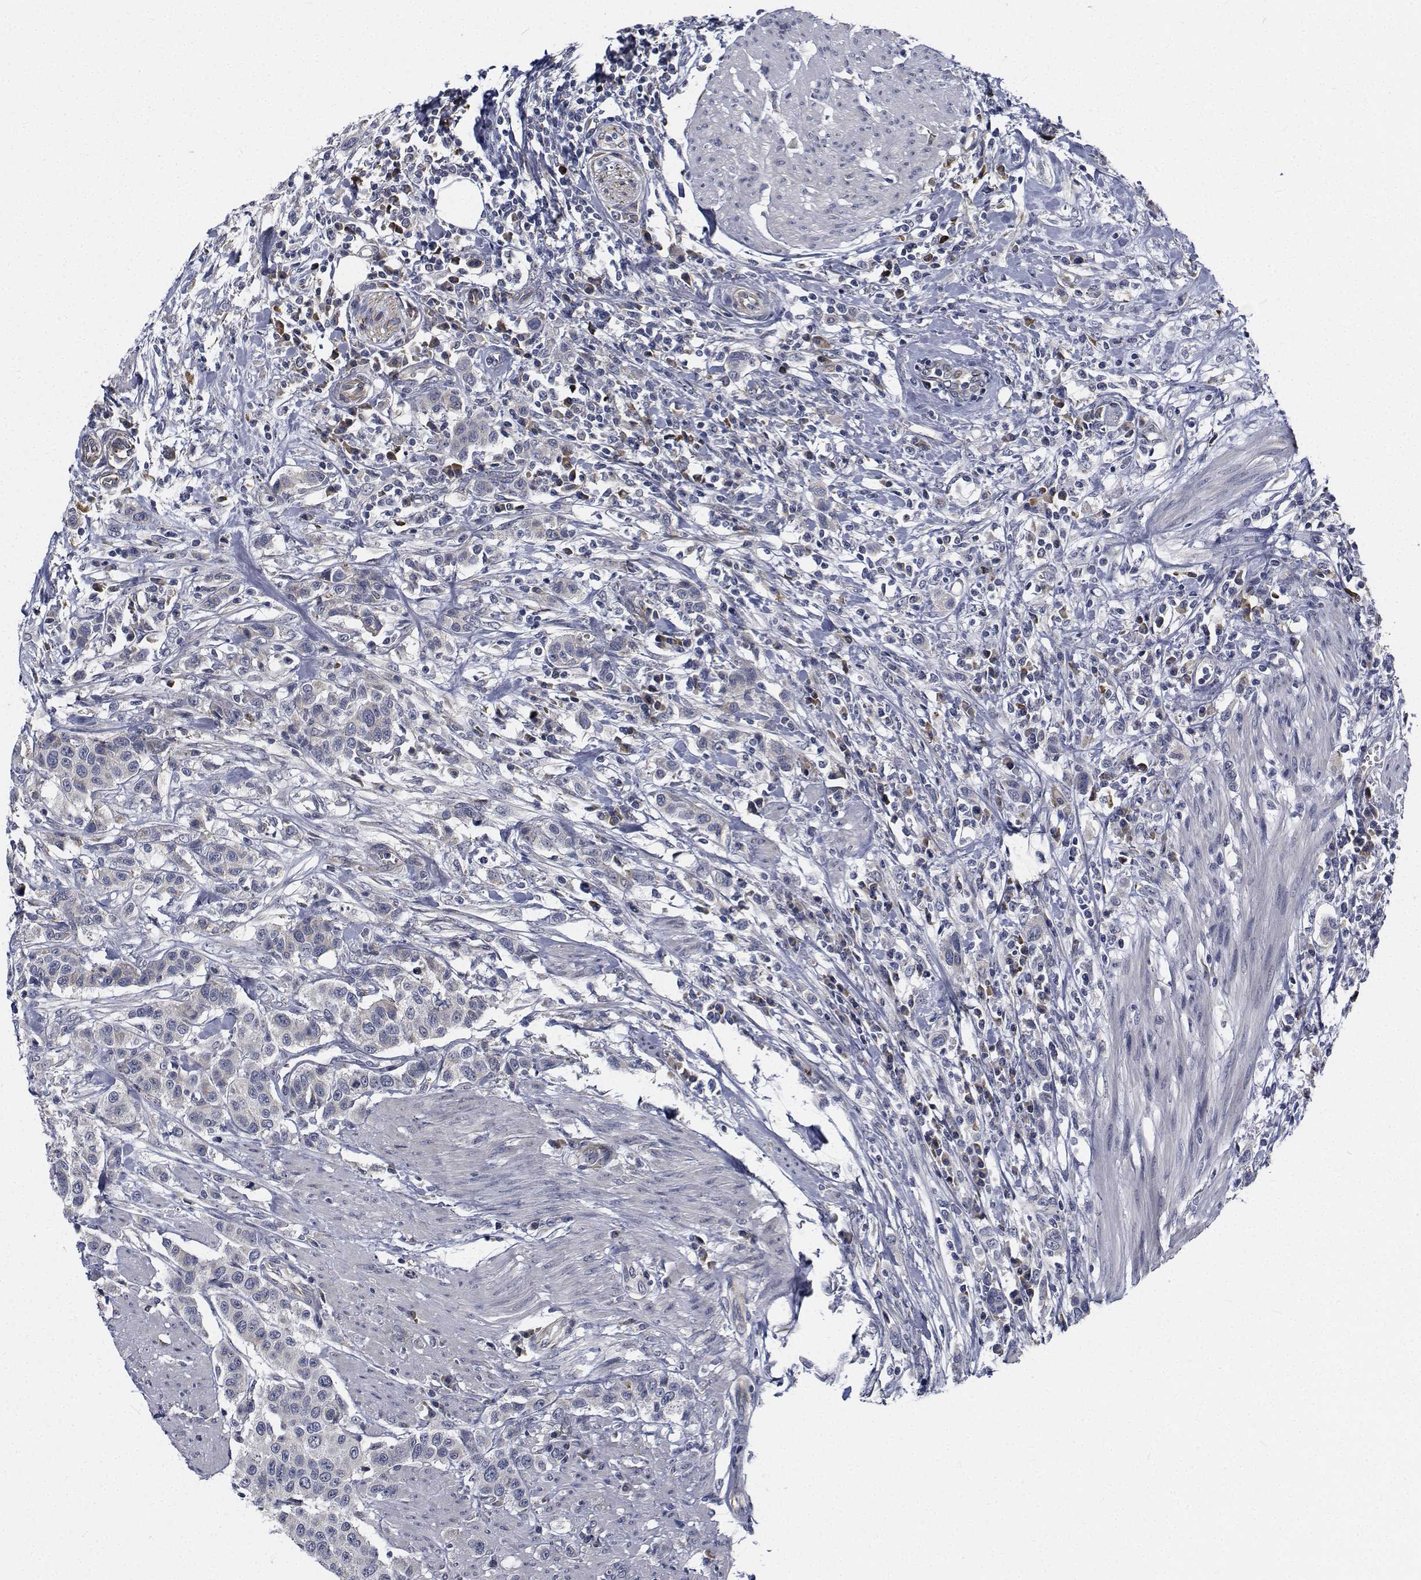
{"staining": {"intensity": "negative", "quantity": "none", "location": "none"}, "tissue": "urothelial cancer", "cell_type": "Tumor cells", "image_type": "cancer", "snomed": [{"axis": "morphology", "description": "Urothelial carcinoma, High grade"}, {"axis": "topography", "description": "Urinary bladder"}], "caption": "Immunohistochemistry image of neoplastic tissue: urothelial cancer stained with DAB shows no significant protein expression in tumor cells. The staining was performed using DAB (3,3'-diaminobenzidine) to visualize the protein expression in brown, while the nuclei were stained in blue with hematoxylin (Magnification: 20x).", "gene": "TTBK1", "patient": {"sex": "female", "age": 58}}